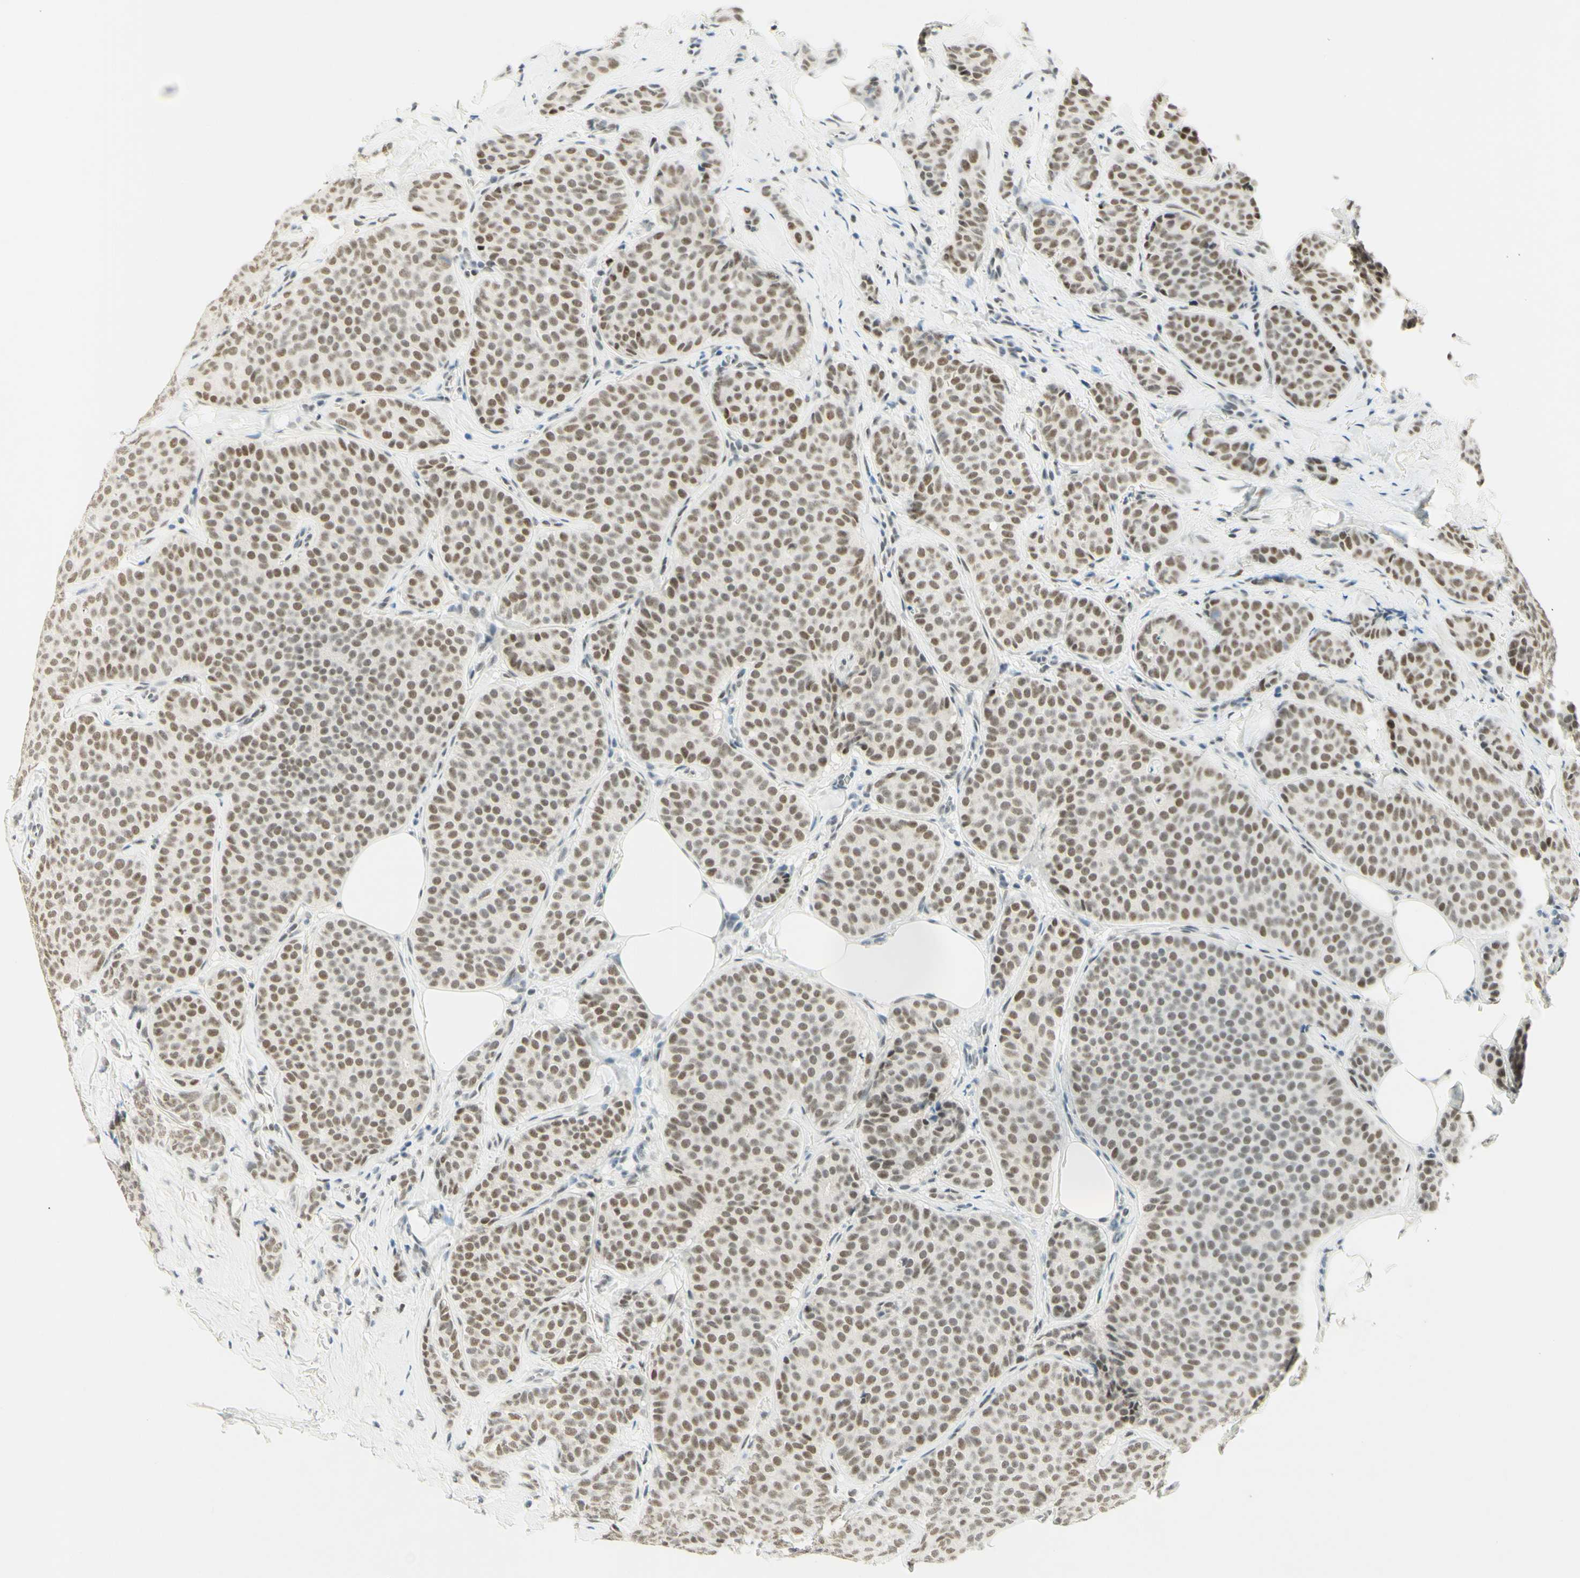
{"staining": {"intensity": "weak", "quantity": ">75%", "location": "nuclear"}, "tissue": "breast cancer", "cell_type": "Tumor cells", "image_type": "cancer", "snomed": [{"axis": "morphology", "description": "Lobular carcinoma"}, {"axis": "topography", "description": "Skin"}, {"axis": "topography", "description": "Breast"}], "caption": "Breast lobular carcinoma stained for a protein (brown) reveals weak nuclear positive expression in approximately >75% of tumor cells.", "gene": "PMS2", "patient": {"sex": "female", "age": 46}}